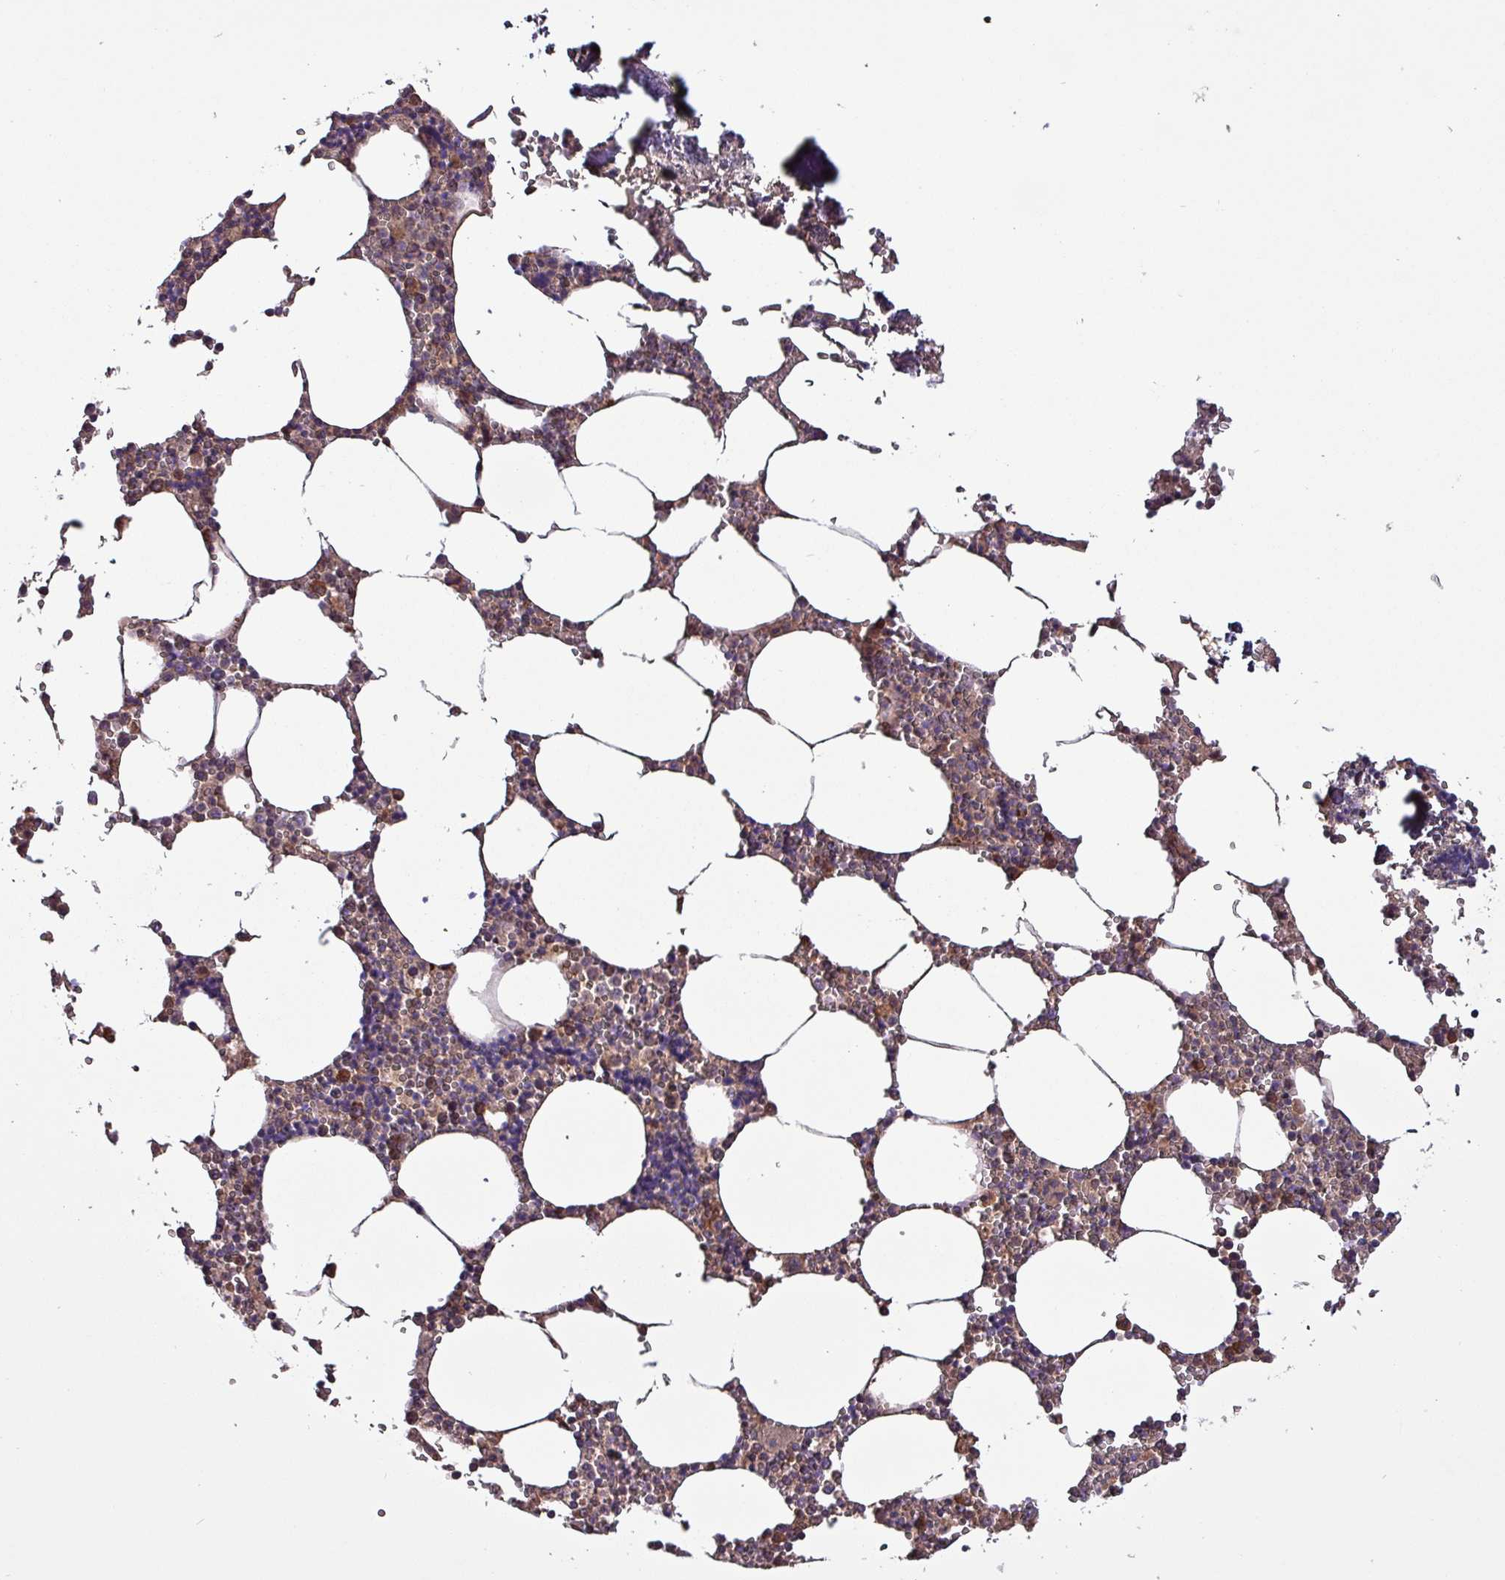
{"staining": {"intensity": "weak", "quantity": "25%-75%", "location": "cytoplasmic/membranous"}, "tissue": "bone marrow", "cell_type": "Hematopoietic cells", "image_type": "normal", "snomed": [{"axis": "morphology", "description": "Normal tissue, NOS"}, {"axis": "topography", "description": "Bone marrow"}], "caption": "Protein staining of normal bone marrow displays weak cytoplasmic/membranous positivity in about 25%-75% of hematopoietic cells.", "gene": "PAFAH1B2", "patient": {"sex": "male", "age": 54}}